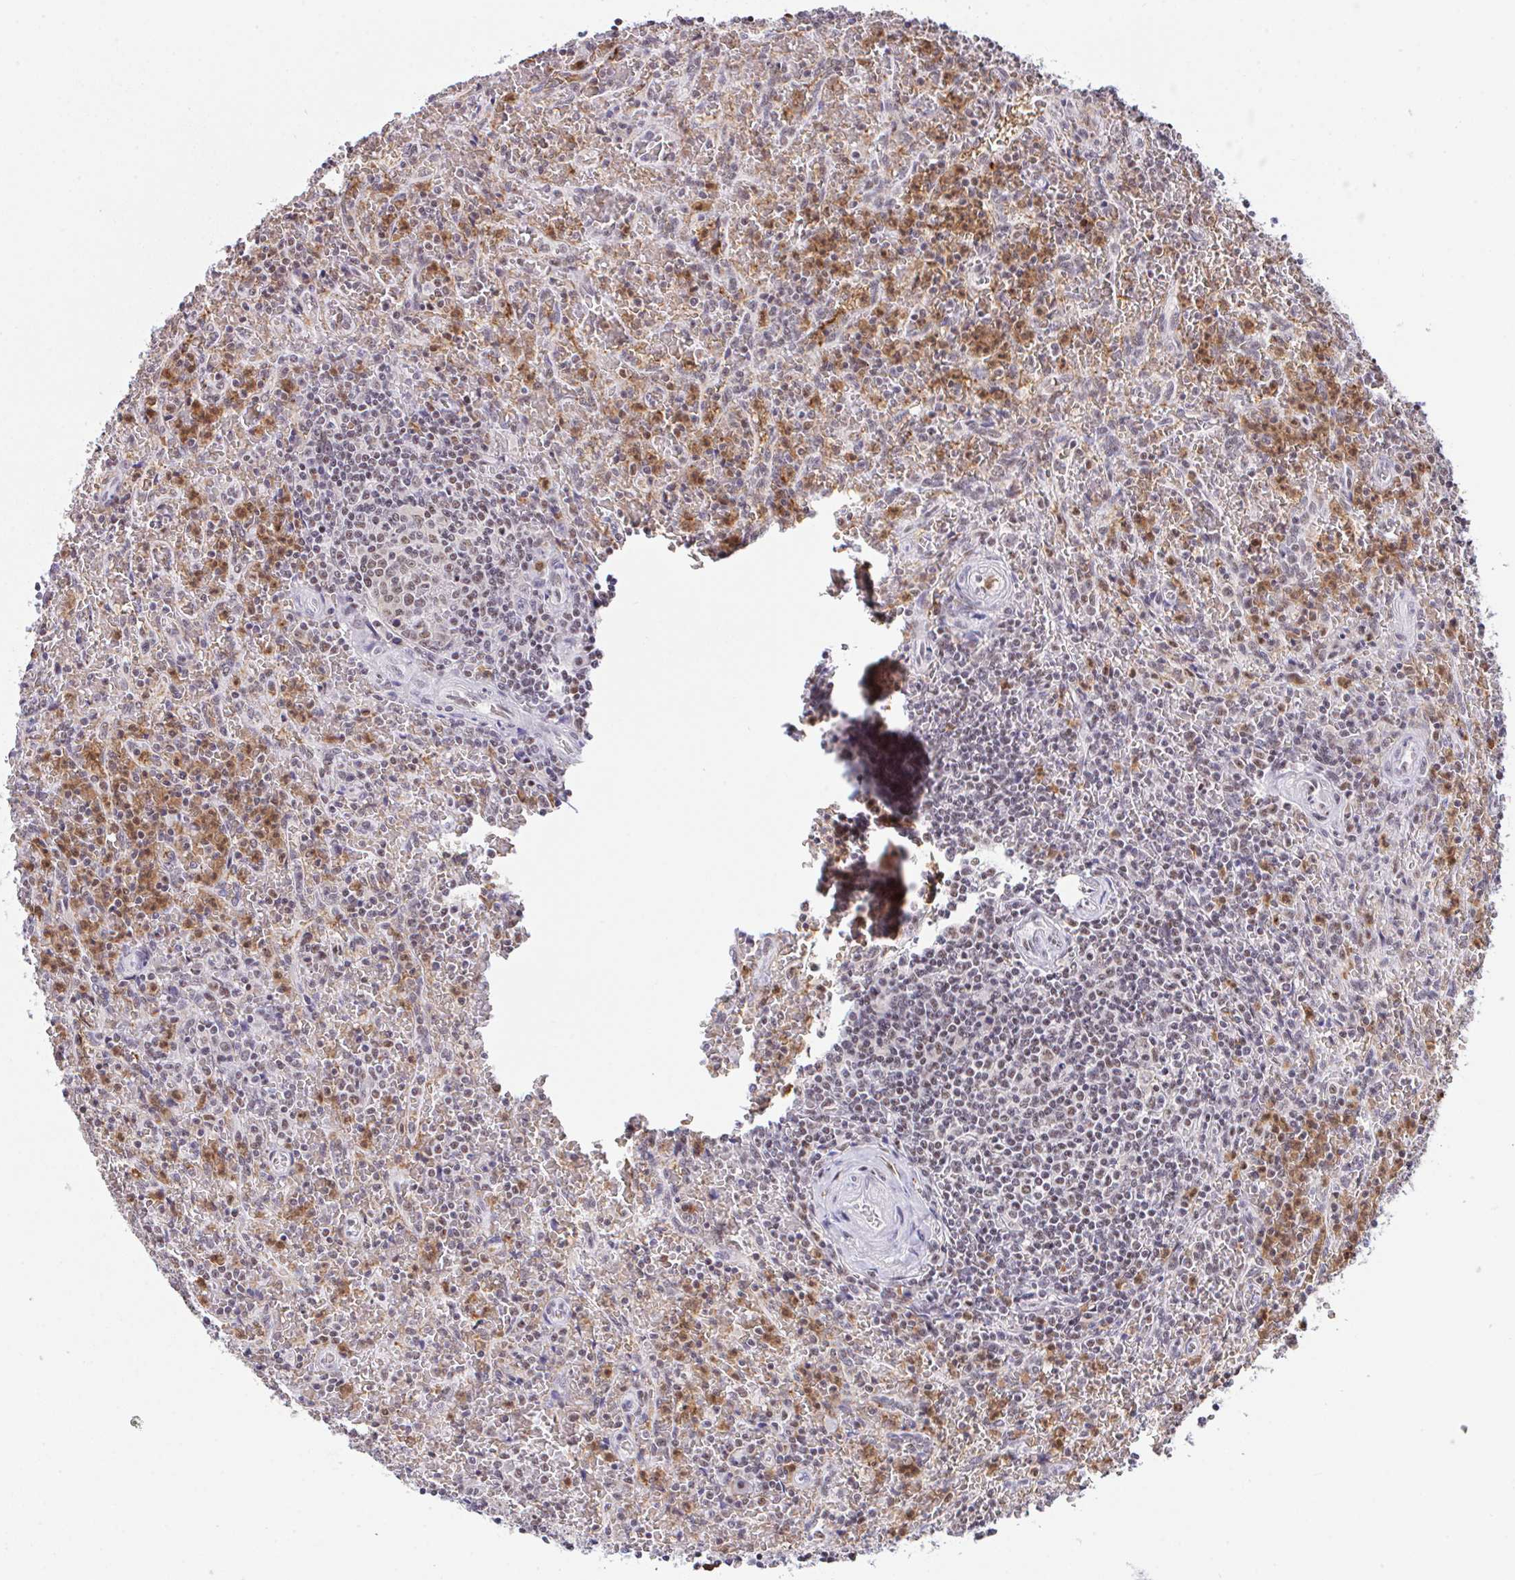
{"staining": {"intensity": "weak", "quantity": "25%-75%", "location": "nuclear"}, "tissue": "lymphoma", "cell_type": "Tumor cells", "image_type": "cancer", "snomed": [{"axis": "morphology", "description": "Malignant lymphoma, non-Hodgkin's type, Low grade"}, {"axis": "topography", "description": "Spleen"}], "caption": "DAB immunohistochemical staining of lymphoma shows weak nuclear protein expression in approximately 25%-75% of tumor cells.", "gene": "OR6K3", "patient": {"sex": "female", "age": 64}}